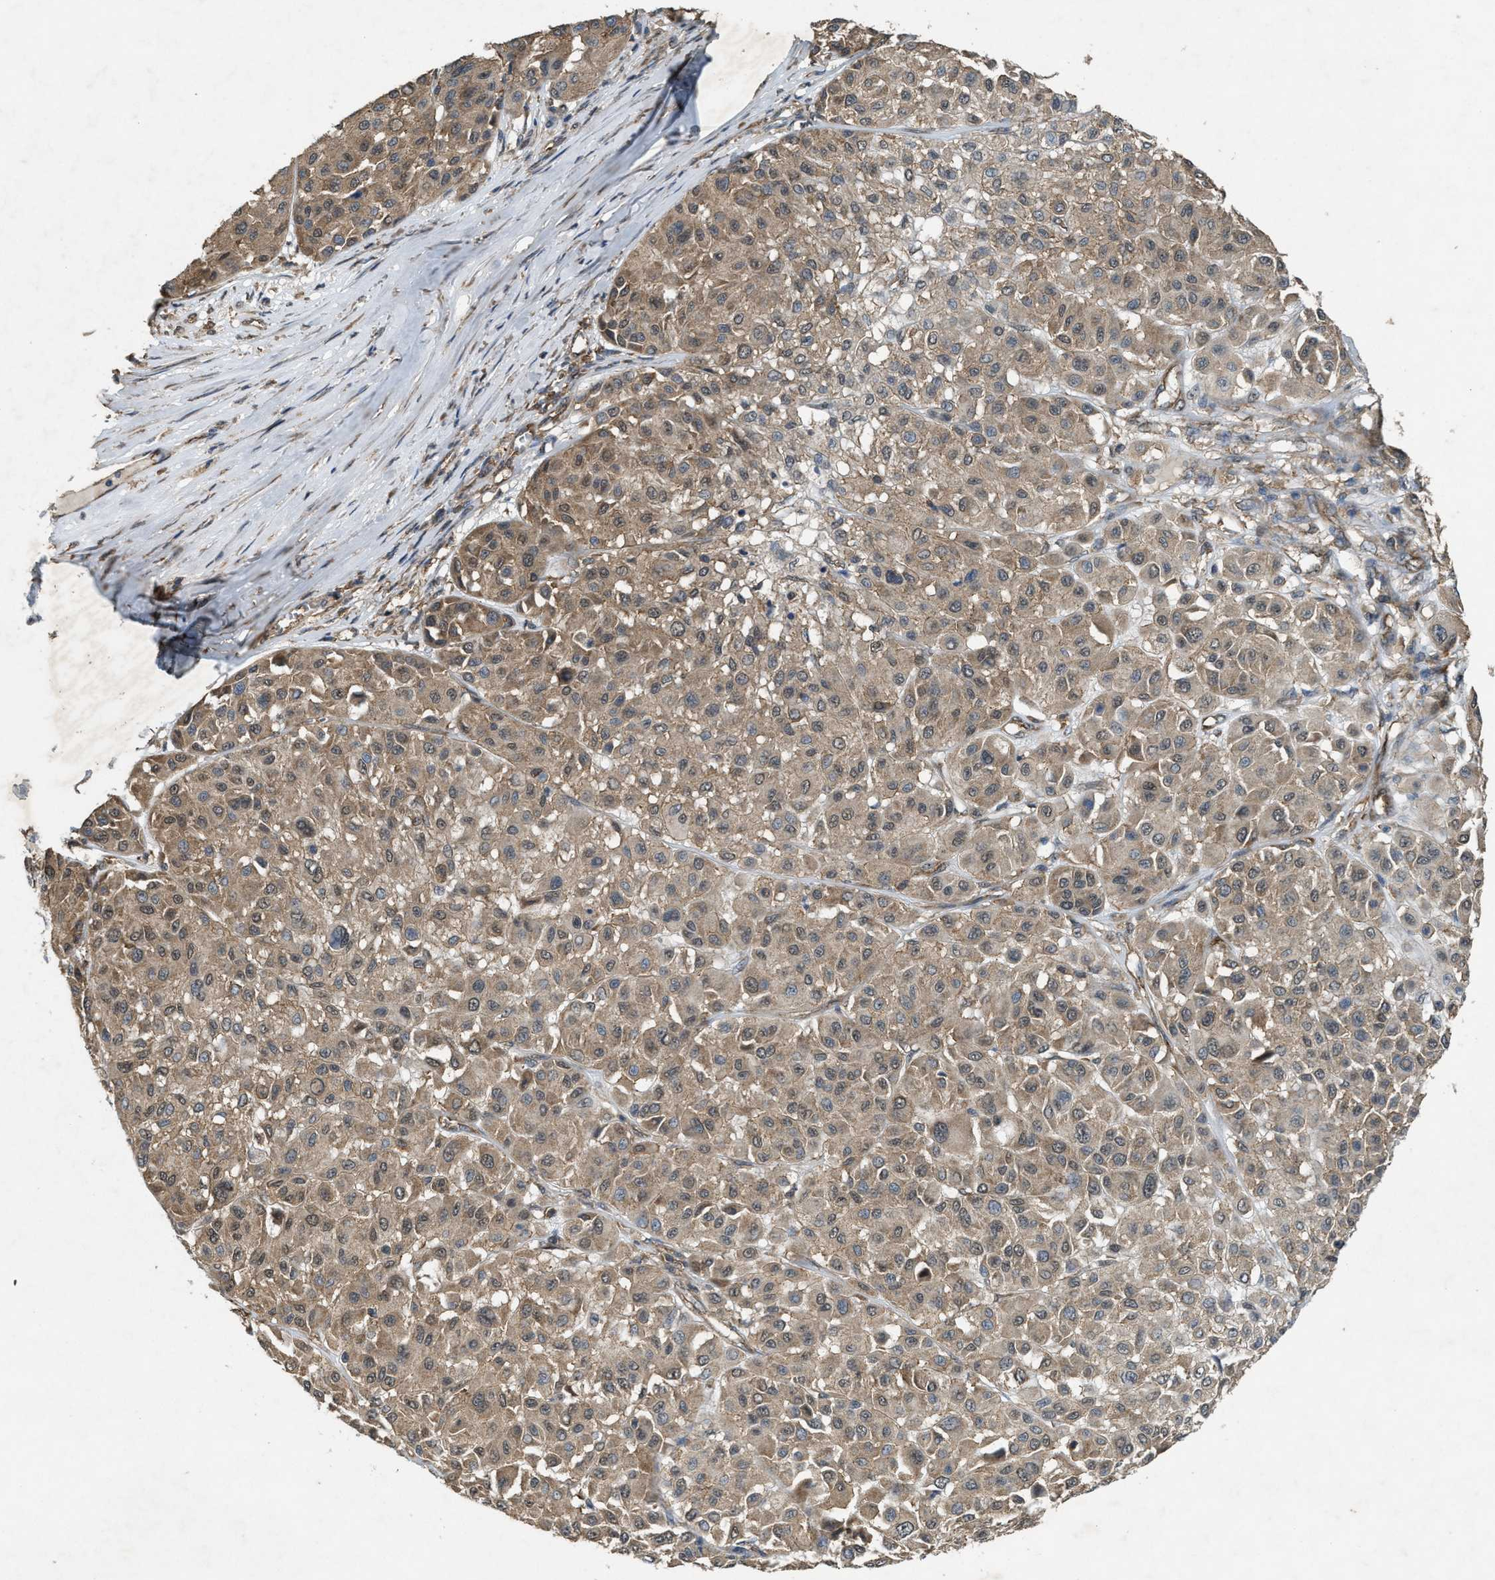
{"staining": {"intensity": "moderate", "quantity": ">75%", "location": "cytoplasmic/membranous"}, "tissue": "melanoma", "cell_type": "Tumor cells", "image_type": "cancer", "snomed": [{"axis": "morphology", "description": "Malignant melanoma, Metastatic site"}, {"axis": "topography", "description": "Soft tissue"}], "caption": "Immunohistochemistry (IHC) photomicrograph of melanoma stained for a protein (brown), which shows medium levels of moderate cytoplasmic/membranous expression in about >75% of tumor cells.", "gene": "ARHGEF5", "patient": {"sex": "male", "age": 41}}